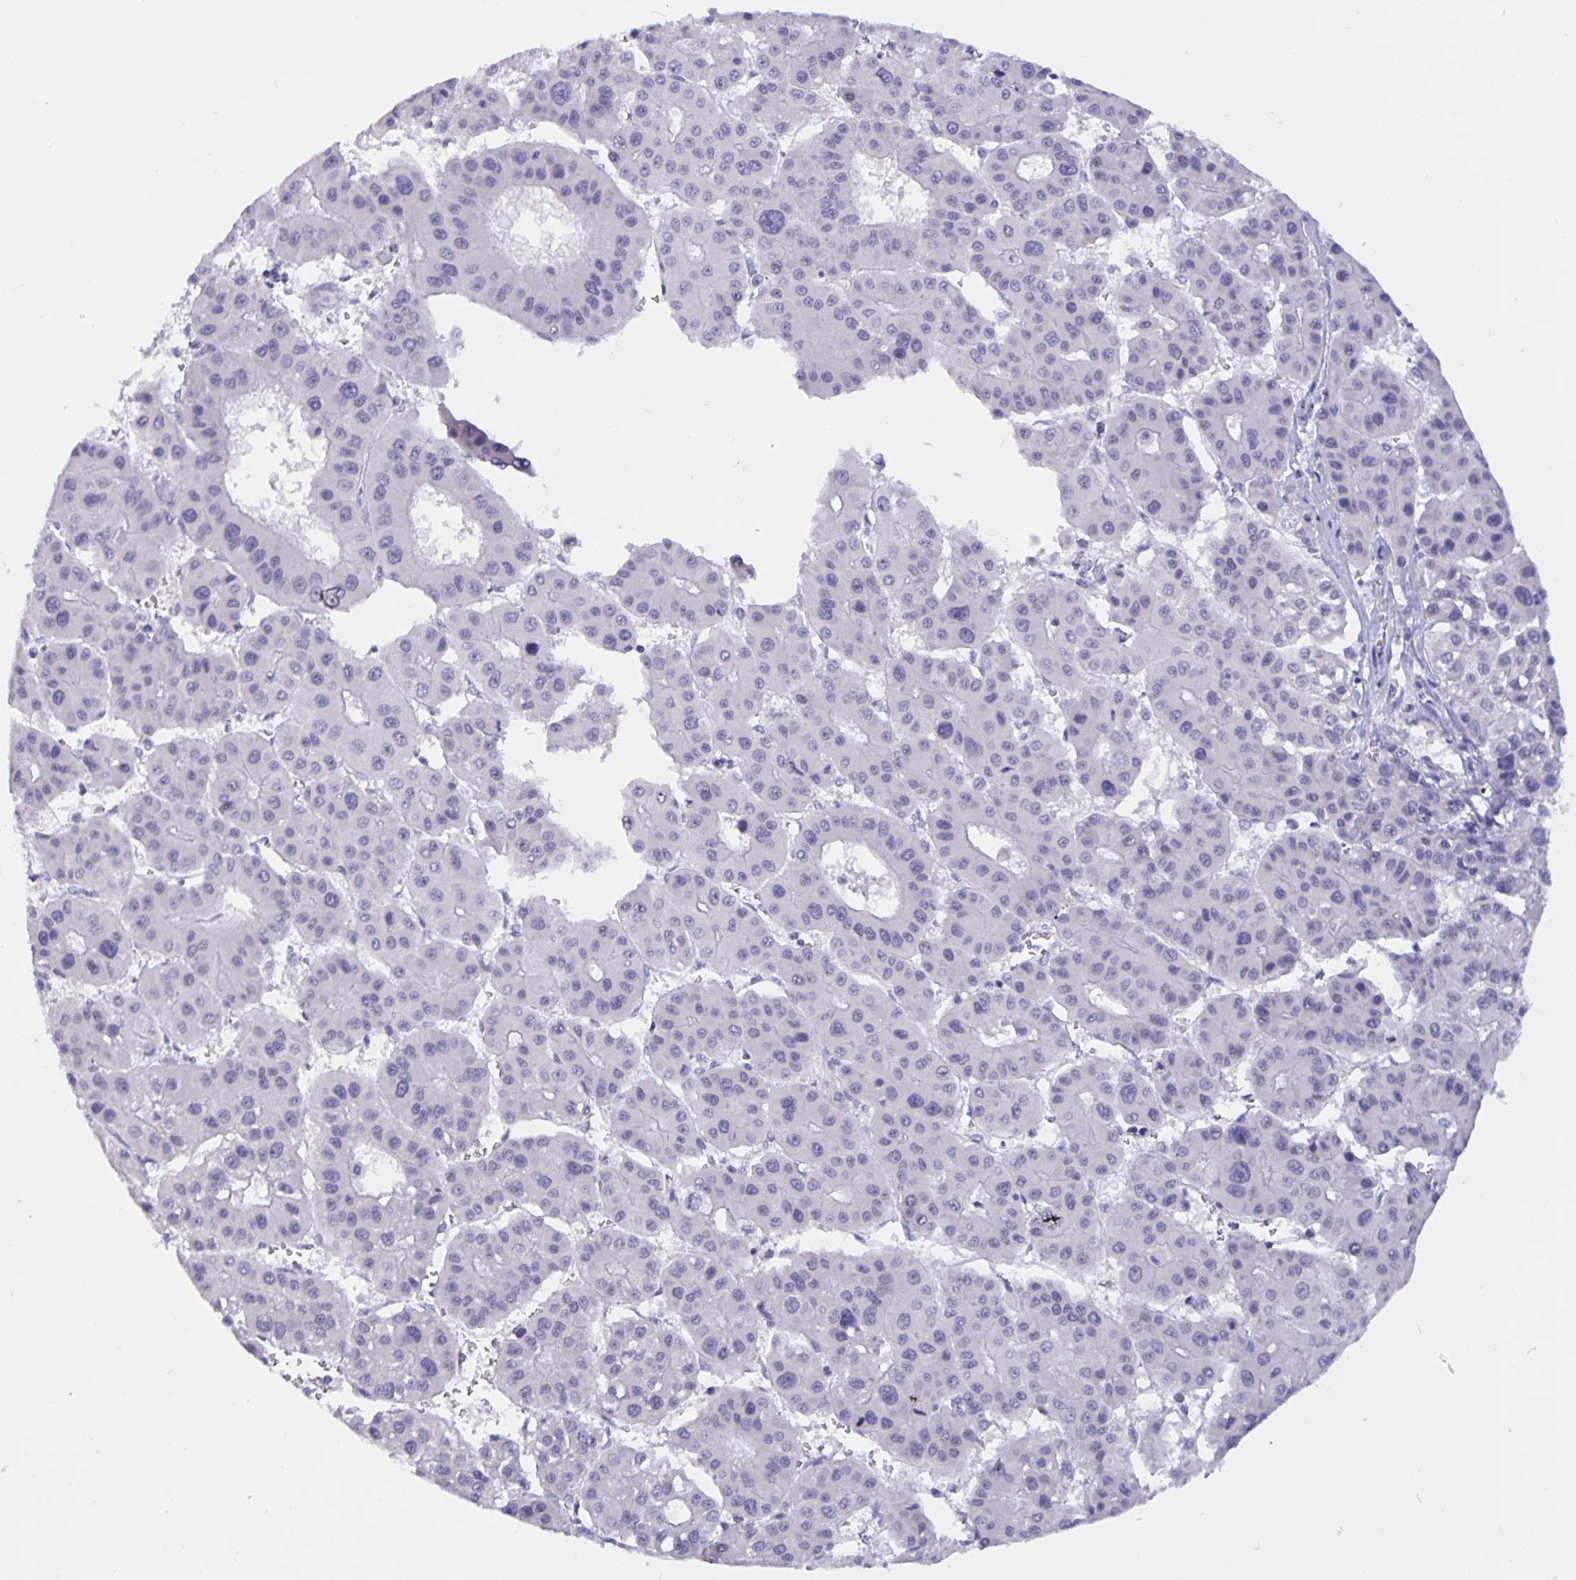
{"staining": {"intensity": "negative", "quantity": "none", "location": "none"}, "tissue": "liver cancer", "cell_type": "Tumor cells", "image_type": "cancer", "snomed": [{"axis": "morphology", "description": "Carcinoma, Hepatocellular, NOS"}, {"axis": "topography", "description": "Liver"}], "caption": "Micrograph shows no significant protein staining in tumor cells of liver cancer (hepatocellular carcinoma).", "gene": "ERMN", "patient": {"sex": "male", "age": 73}}